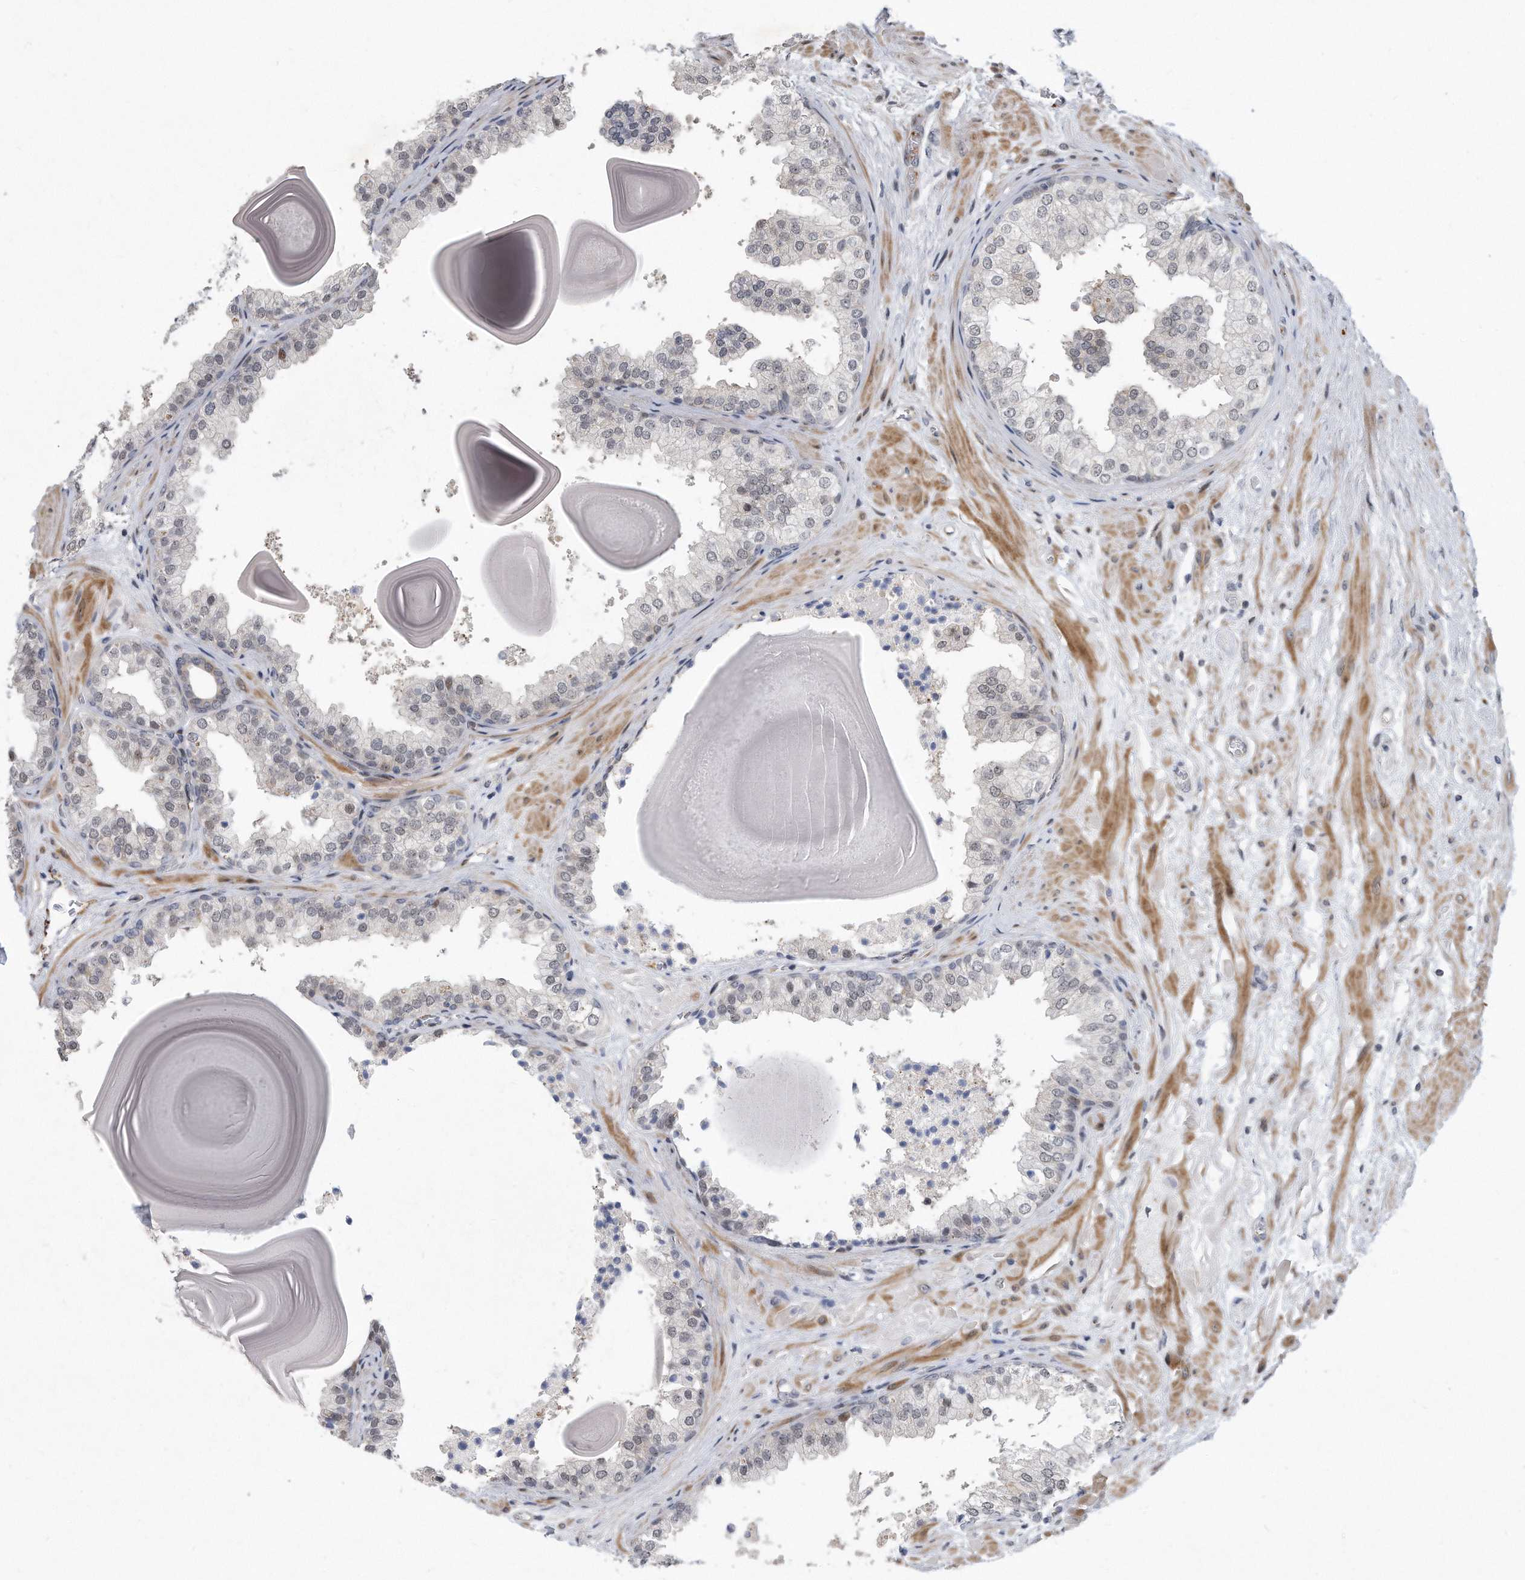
{"staining": {"intensity": "negative", "quantity": "none", "location": "none"}, "tissue": "prostate", "cell_type": "Glandular cells", "image_type": "normal", "snomed": [{"axis": "morphology", "description": "Normal tissue, NOS"}, {"axis": "topography", "description": "Prostate"}], "caption": "Immunohistochemical staining of unremarkable prostate exhibits no significant expression in glandular cells.", "gene": "PGBD2", "patient": {"sex": "male", "age": 48}}